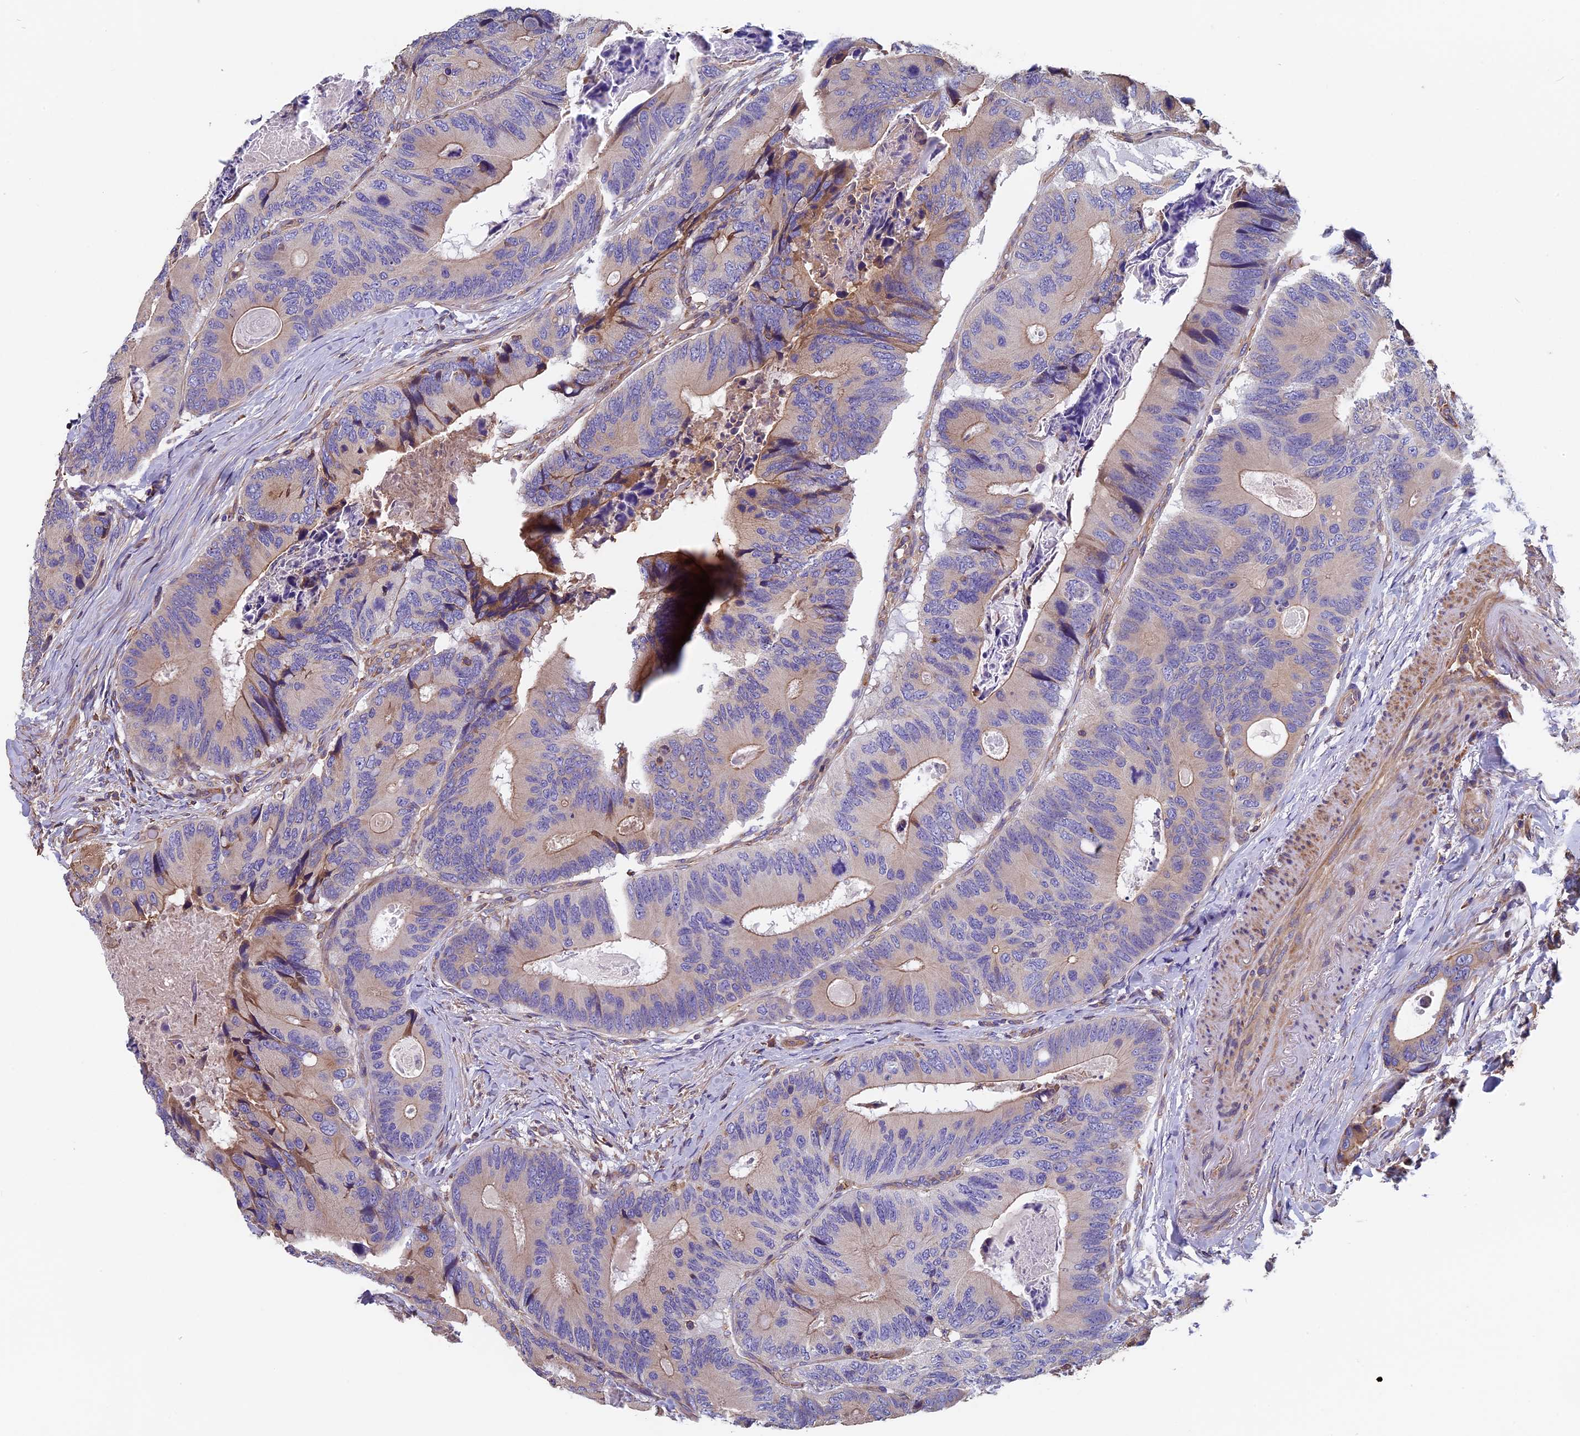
{"staining": {"intensity": "moderate", "quantity": "25%-75%", "location": "cytoplasmic/membranous"}, "tissue": "colorectal cancer", "cell_type": "Tumor cells", "image_type": "cancer", "snomed": [{"axis": "morphology", "description": "Adenocarcinoma, NOS"}, {"axis": "topography", "description": "Colon"}], "caption": "This is a micrograph of IHC staining of adenocarcinoma (colorectal), which shows moderate staining in the cytoplasmic/membranous of tumor cells.", "gene": "CCDC153", "patient": {"sex": "male", "age": 84}}